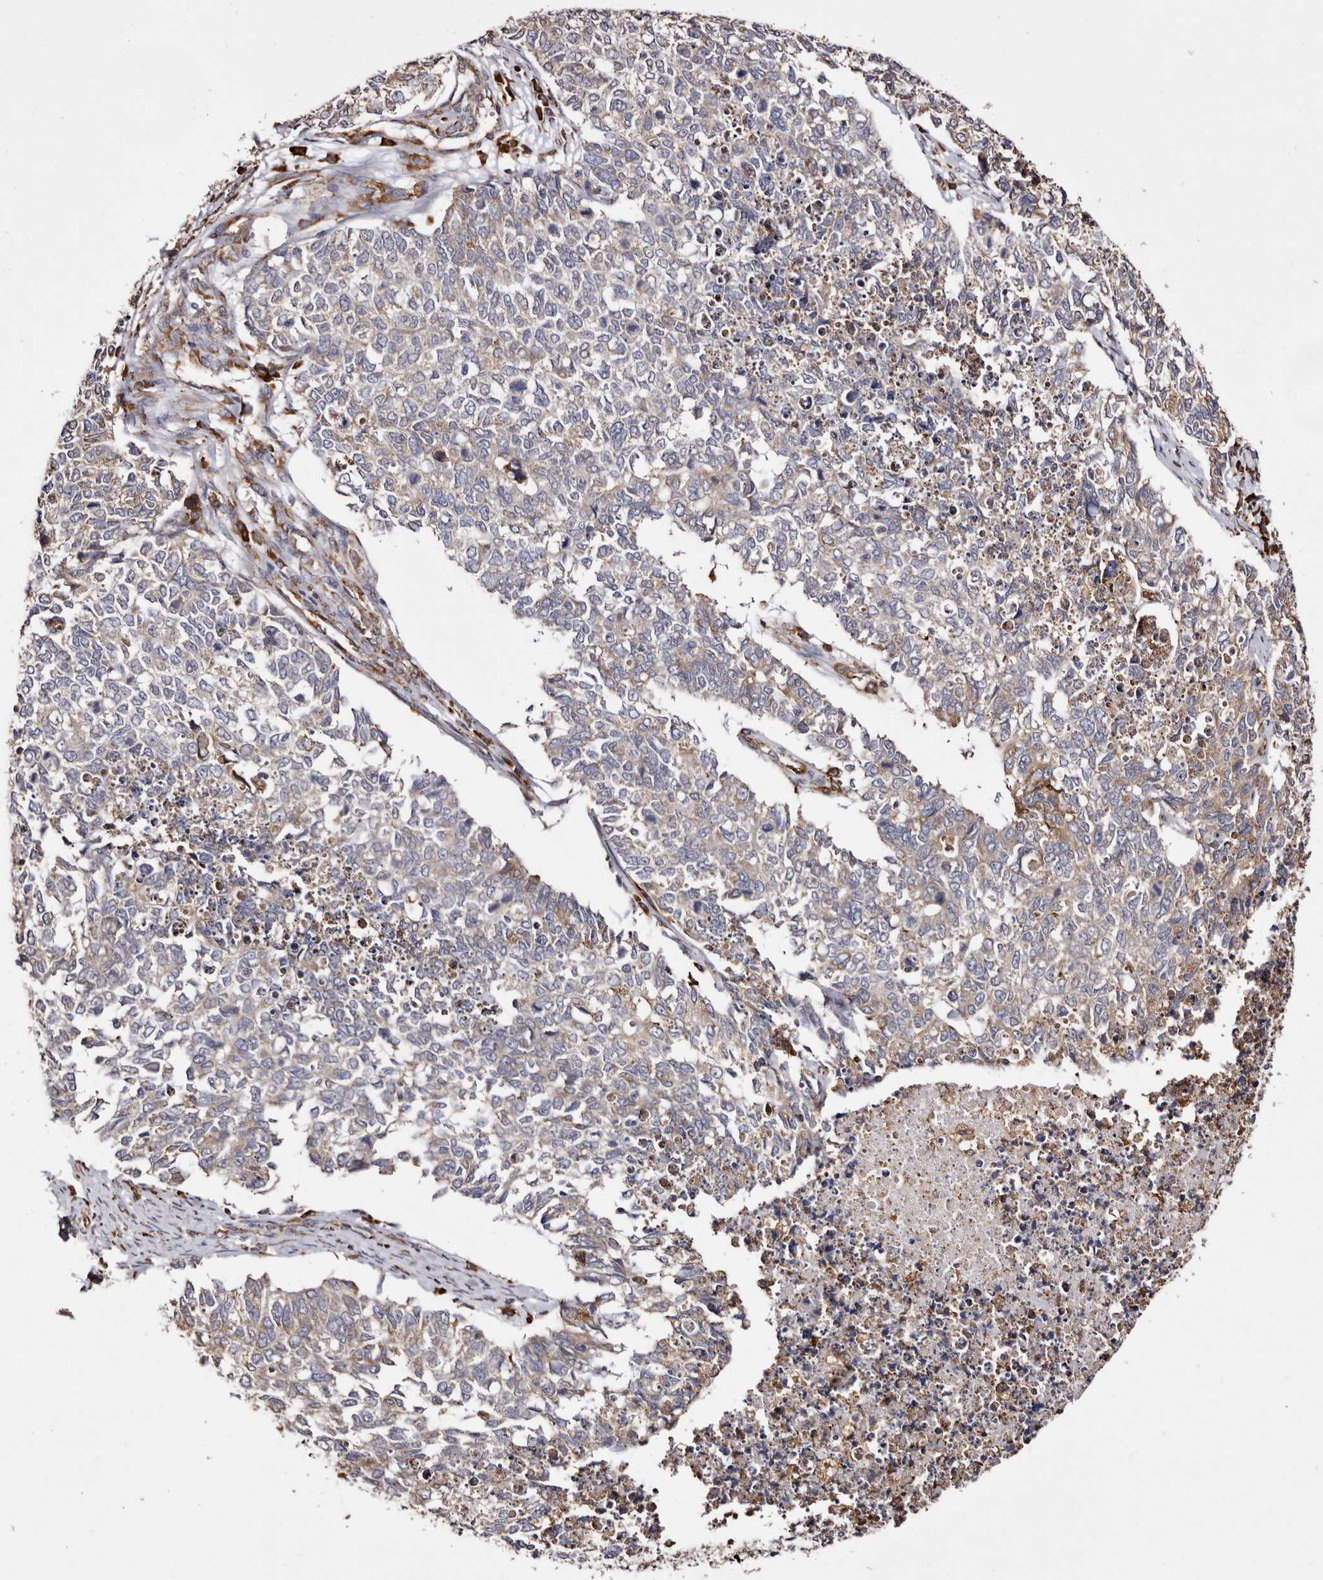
{"staining": {"intensity": "weak", "quantity": "25%-75%", "location": "cytoplasmic/membranous"}, "tissue": "cervical cancer", "cell_type": "Tumor cells", "image_type": "cancer", "snomed": [{"axis": "morphology", "description": "Squamous cell carcinoma, NOS"}, {"axis": "topography", "description": "Cervix"}], "caption": "A brown stain shows weak cytoplasmic/membranous expression of a protein in human cervical cancer tumor cells.", "gene": "ACBD6", "patient": {"sex": "female", "age": 63}}